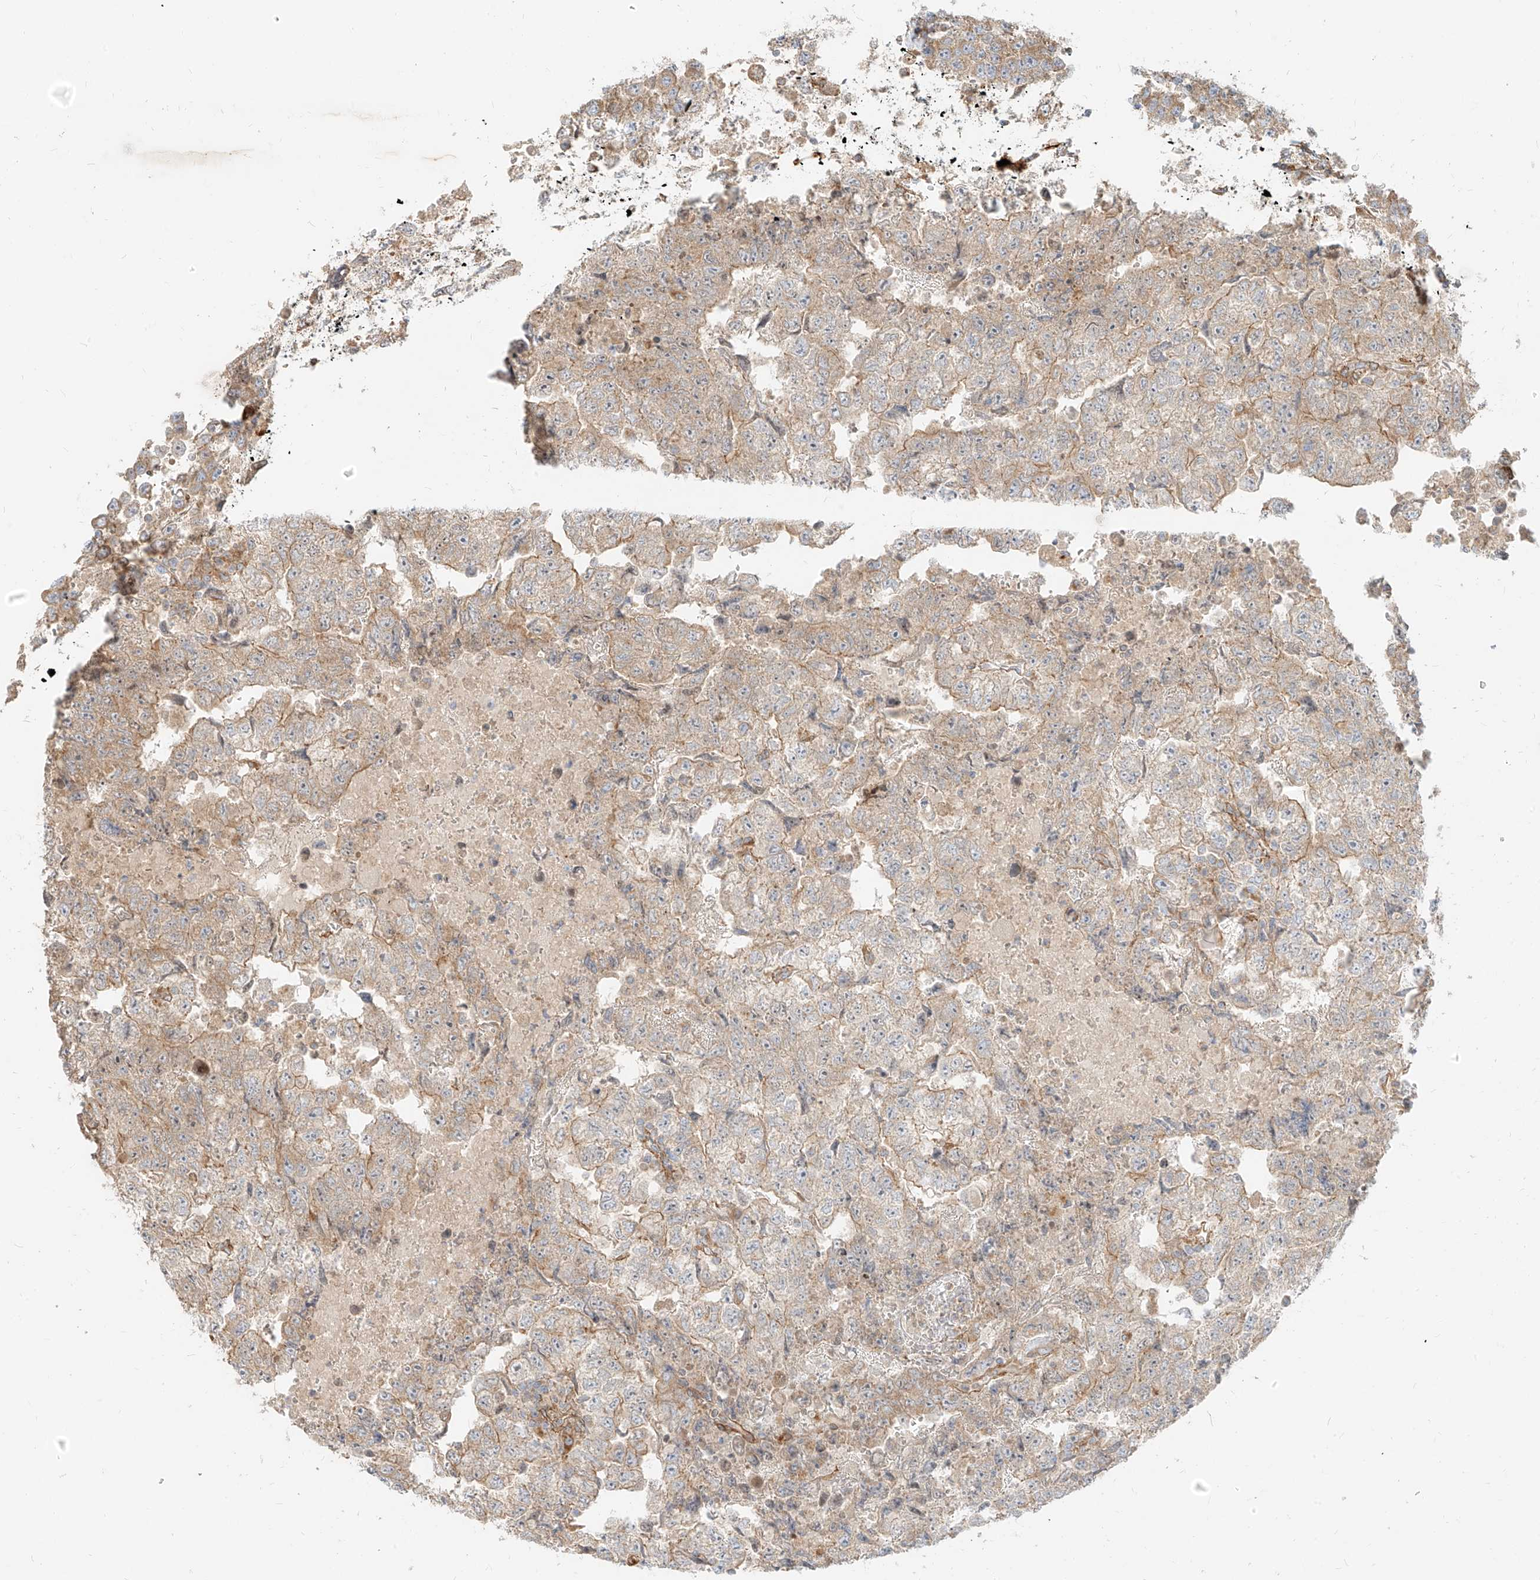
{"staining": {"intensity": "weak", "quantity": "25%-75%", "location": "cytoplasmic/membranous"}, "tissue": "testis cancer", "cell_type": "Tumor cells", "image_type": "cancer", "snomed": [{"axis": "morphology", "description": "Carcinoma, Embryonal, NOS"}, {"axis": "topography", "description": "Testis"}], "caption": "Testis cancer (embryonal carcinoma) stained with a protein marker displays weak staining in tumor cells.", "gene": "PLCL1", "patient": {"sex": "male", "age": 36}}